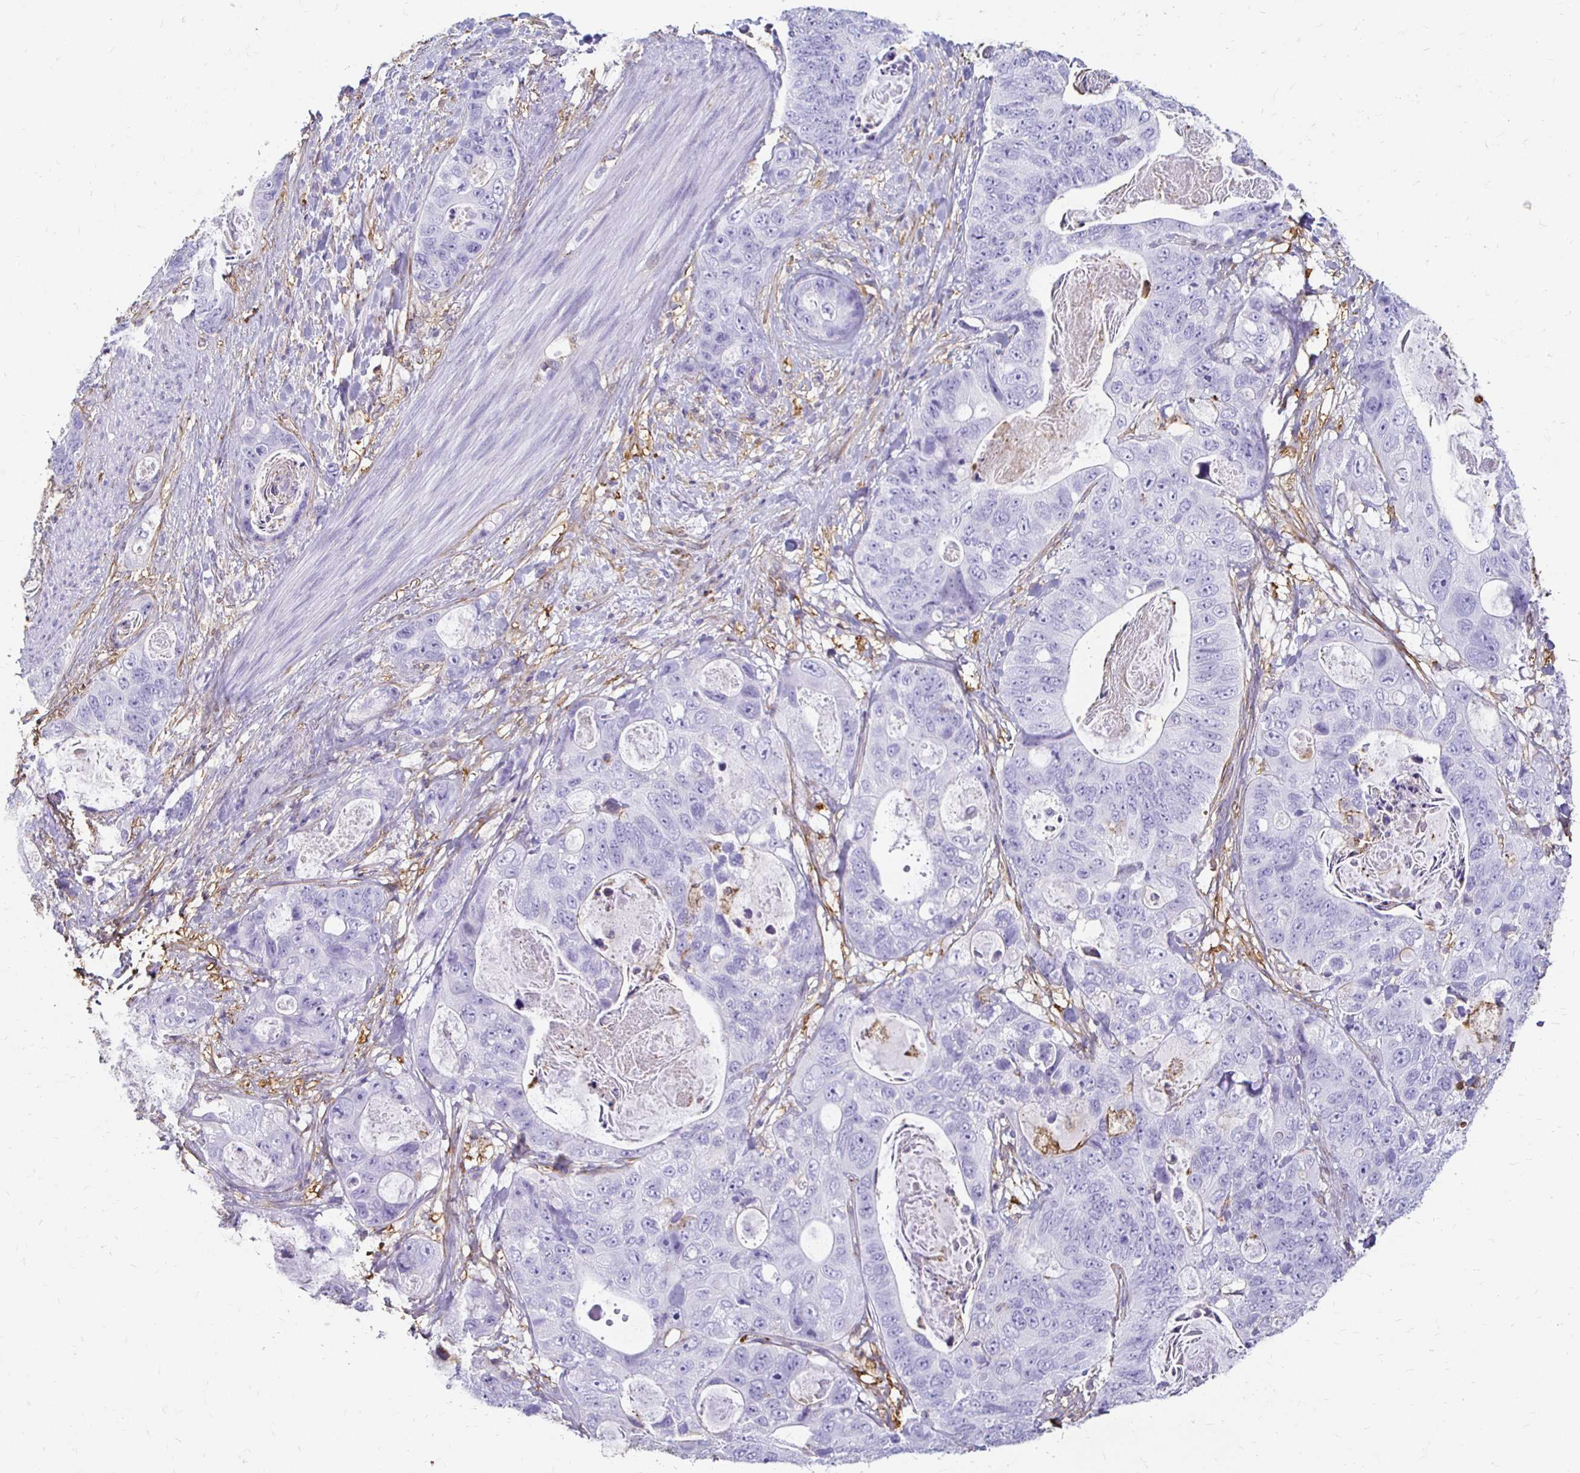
{"staining": {"intensity": "negative", "quantity": "none", "location": "none"}, "tissue": "stomach cancer", "cell_type": "Tumor cells", "image_type": "cancer", "snomed": [{"axis": "morphology", "description": "Normal tissue, NOS"}, {"axis": "morphology", "description": "Adenocarcinoma, NOS"}, {"axis": "topography", "description": "Stomach"}], "caption": "Immunohistochemistry (IHC) of stomach cancer (adenocarcinoma) reveals no expression in tumor cells.", "gene": "TAS1R3", "patient": {"sex": "female", "age": 89}}